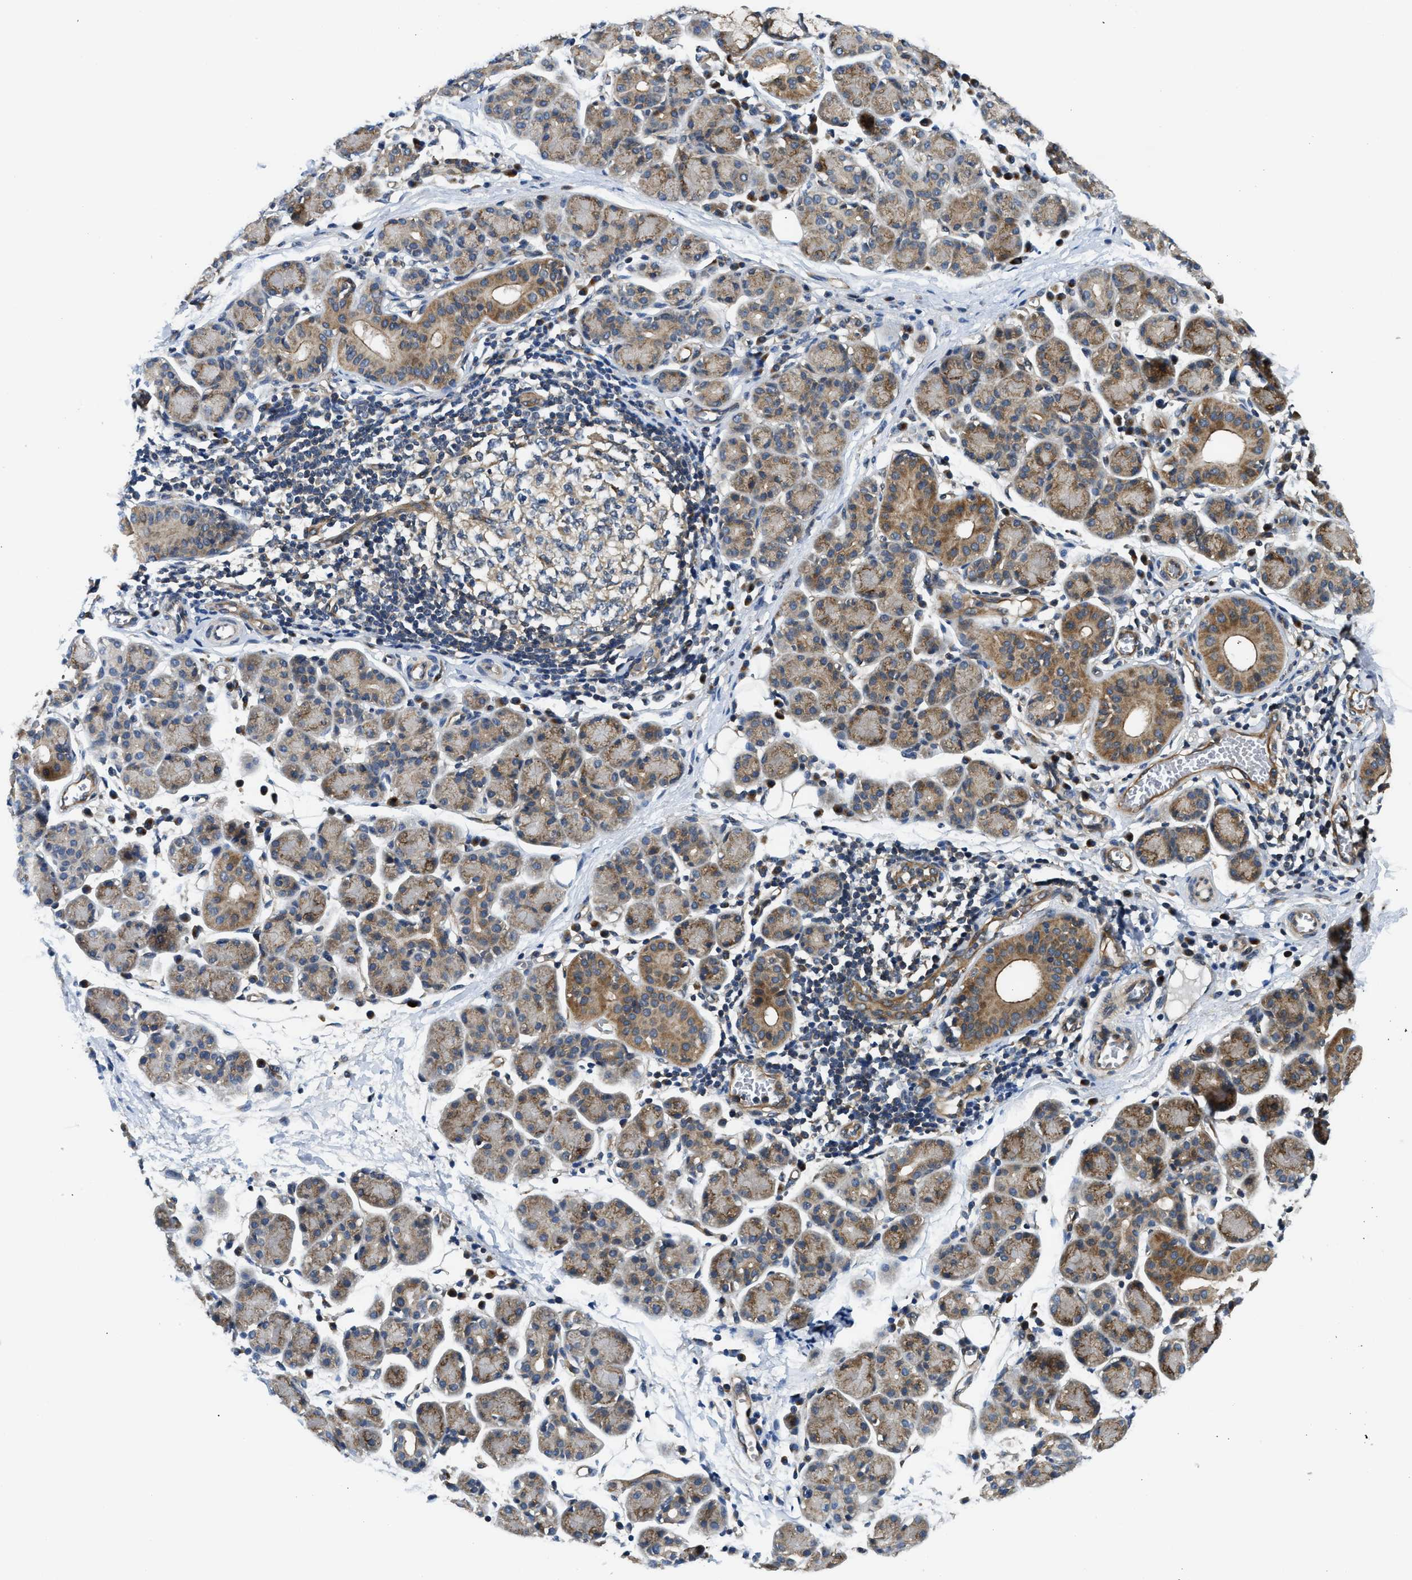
{"staining": {"intensity": "moderate", "quantity": "25%-75%", "location": "cytoplasmic/membranous"}, "tissue": "salivary gland", "cell_type": "Glandular cells", "image_type": "normal", "snomed": [{"axis": "morphology", "description": "Normal tissue, NOS"}, {"axis": "morphology", "description": "Inflammation, NOS"}, {"axis": "topography", "description": "Lymph node"}, {"axis": "topography", "description": "Salivary gland"}], "caption": "Brown immunohistochemical staining in unremarkable human salivary gland shows moderate cytoplasmic/membranous positivity in approximately 25%-75% of glandular cells. (Stains: DAB (3,3'-diaminobenzidine) in brown, nuclei in blue, Microscopy: brightfield microscopy at high magnification).", "gene": "PNPLA8", "patient": {"sex": "male", "age": 3}}